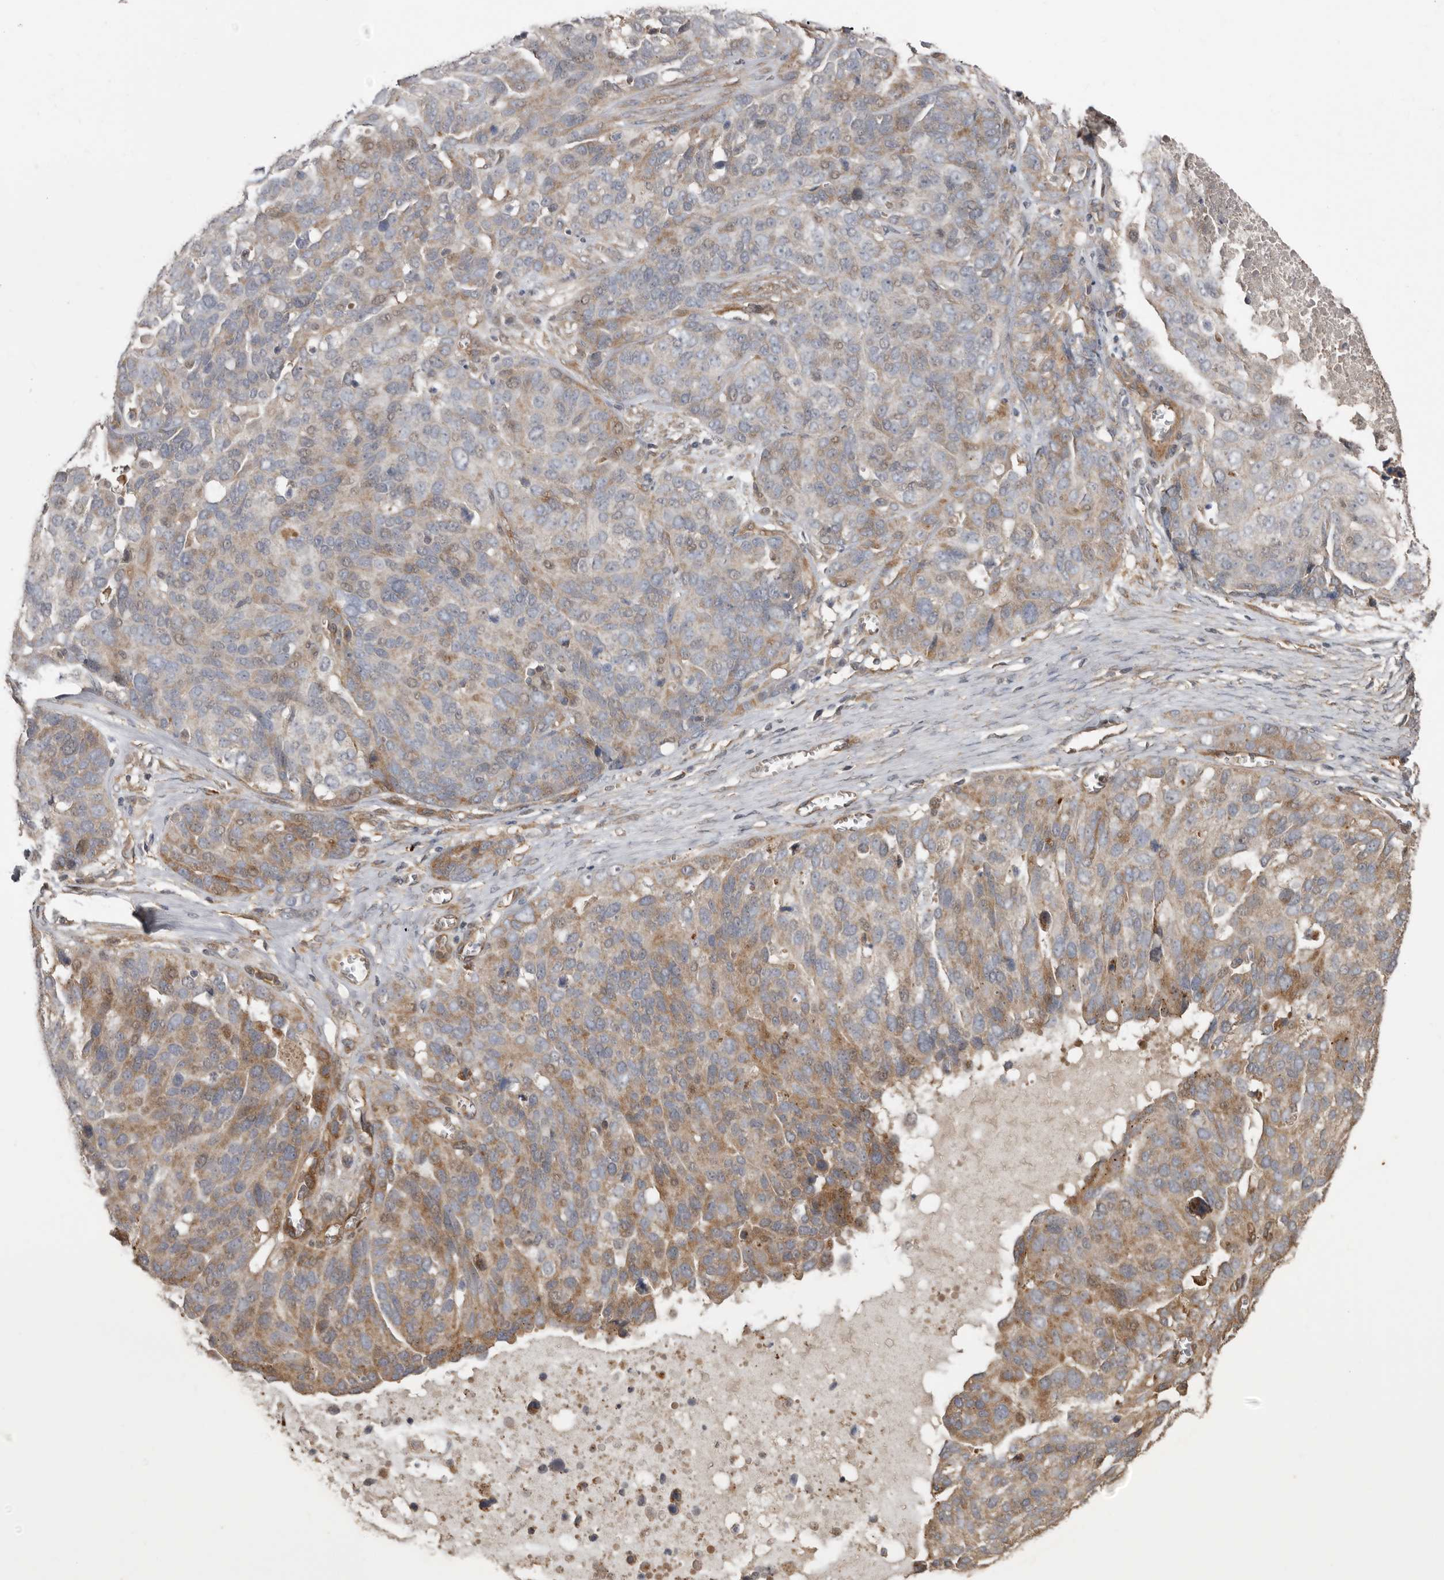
{"staining": {"intensity": "moderate", "quantity": "25%-75%", "location": "cytoplasmic/membranous"}, "tissue": "ovarian cancer", "cell_type": "Tumor cells", "image_type": "cancer", "snomed": [{"axis": "morphology", "description": "Cystadenocarcinoma, serous, NOS"}, {"axis": "topography", "description": "Ovary"}], "caption": "This micrograph demonstrates immunohistochemistry staining of ovarian serous cystadenocarcinoma, with medium moderate cytoplasmic/membranous staining in about 25%-75% of tumor cells.", "gene": "EXOC3L1", "patient": {"sex": "female", "age": 44}}